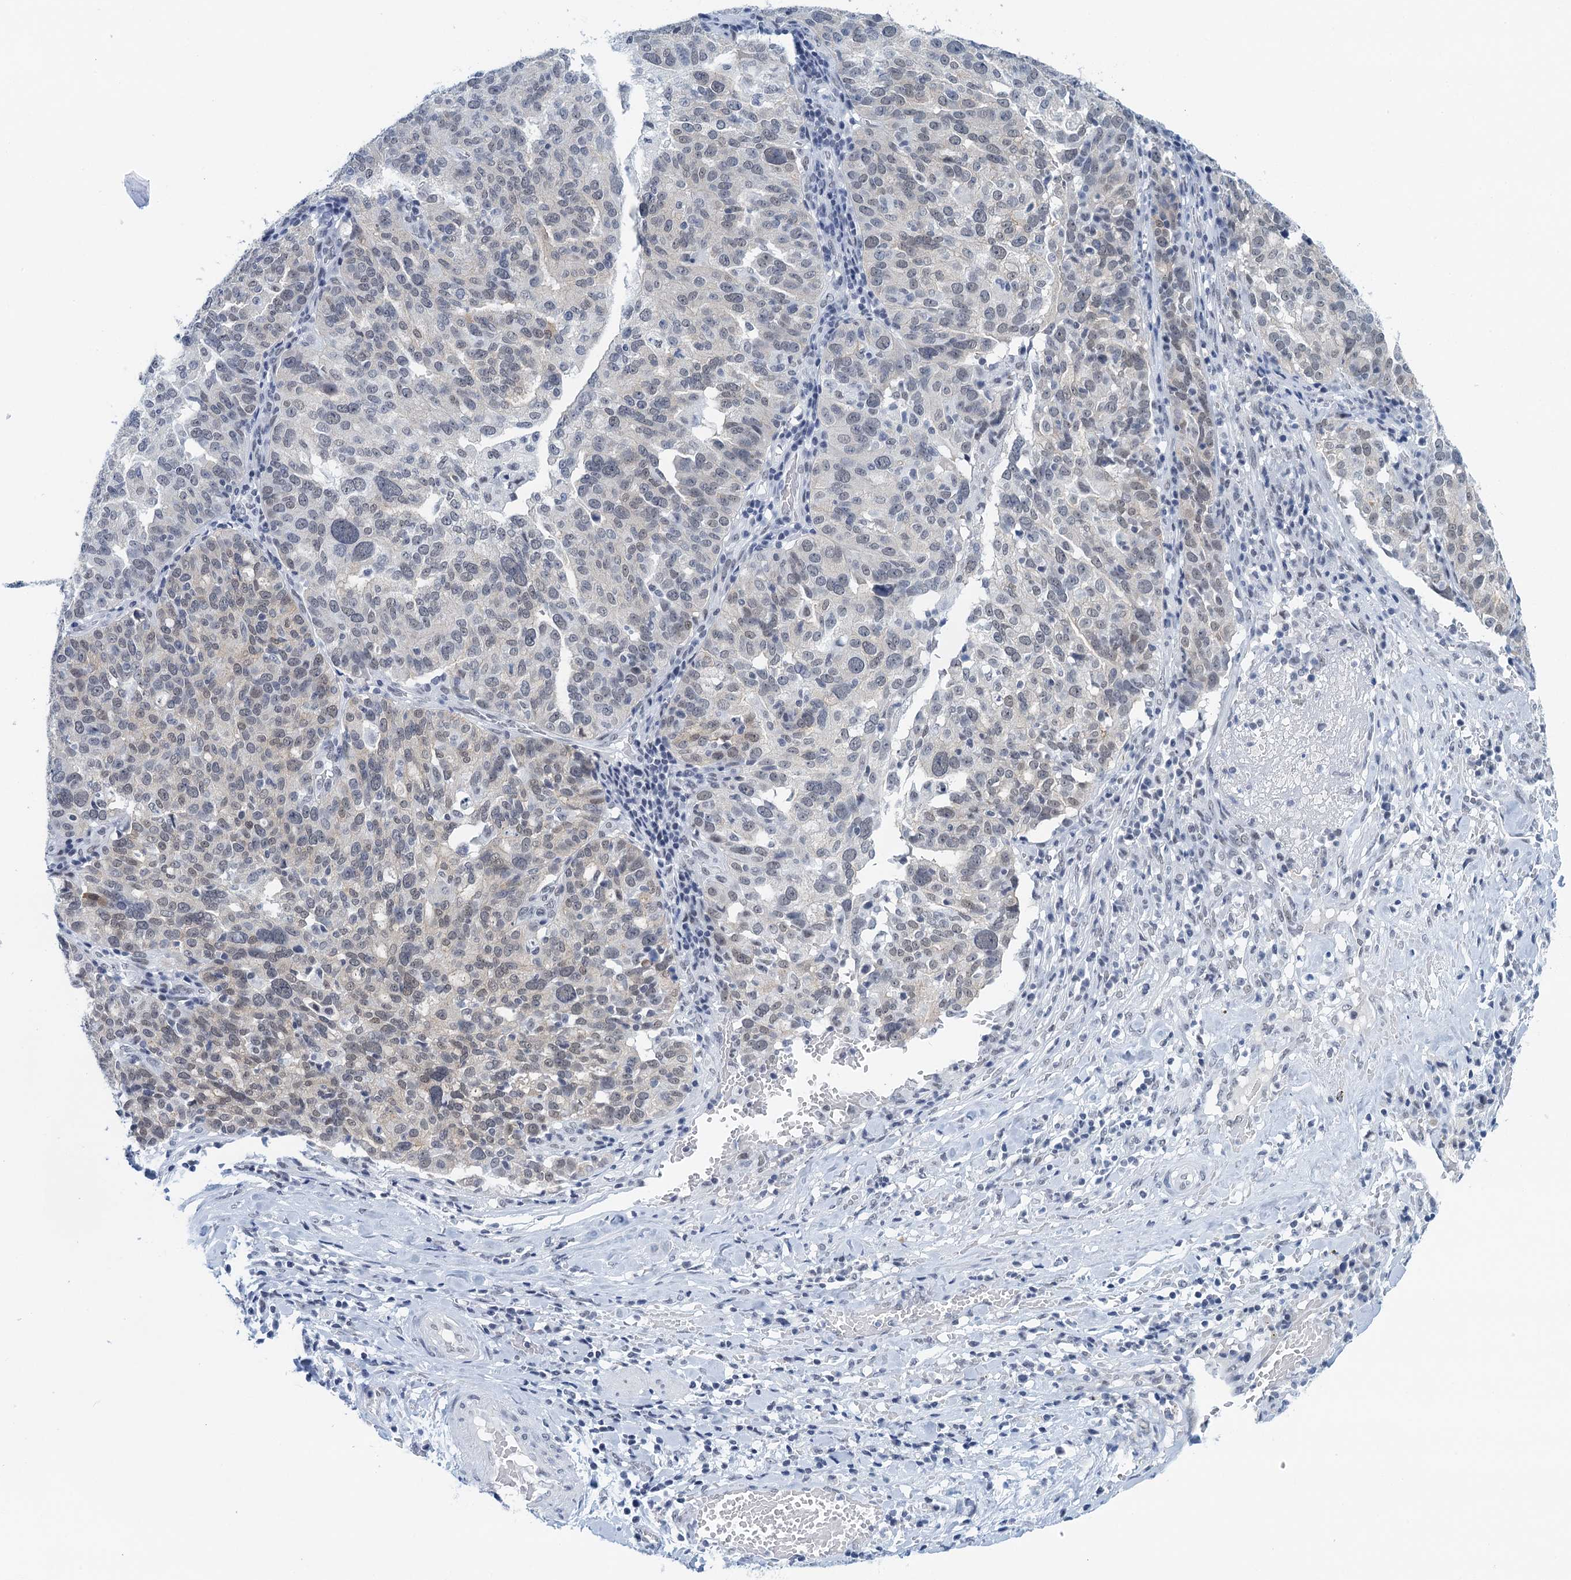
{"staining": {"intensity": "weak", "quantity": "<25%", "location": "cytoplasmic/membranous,nuclear"}, "tissue": "ovarian cancer", "cell_type": "Tumor cells", "image_type": "cancer", "snomed": [{"axis": "morphology", "description": "Cystadenocarcinoma, serous, NOS"}, {"axis": "topography", "description": "Ovary"}], "caption": "A high-resolution image shows IHC staining of ovarian cancer (serous cystadenocarcinoma), which displays no significant staining in tumor cells. (DAB (3,3'-diaminobenzidine) IHC with hematoxylin counter stain).", "gene": "EPS8L1", "patient": {"sex": "female", "age": 59}}